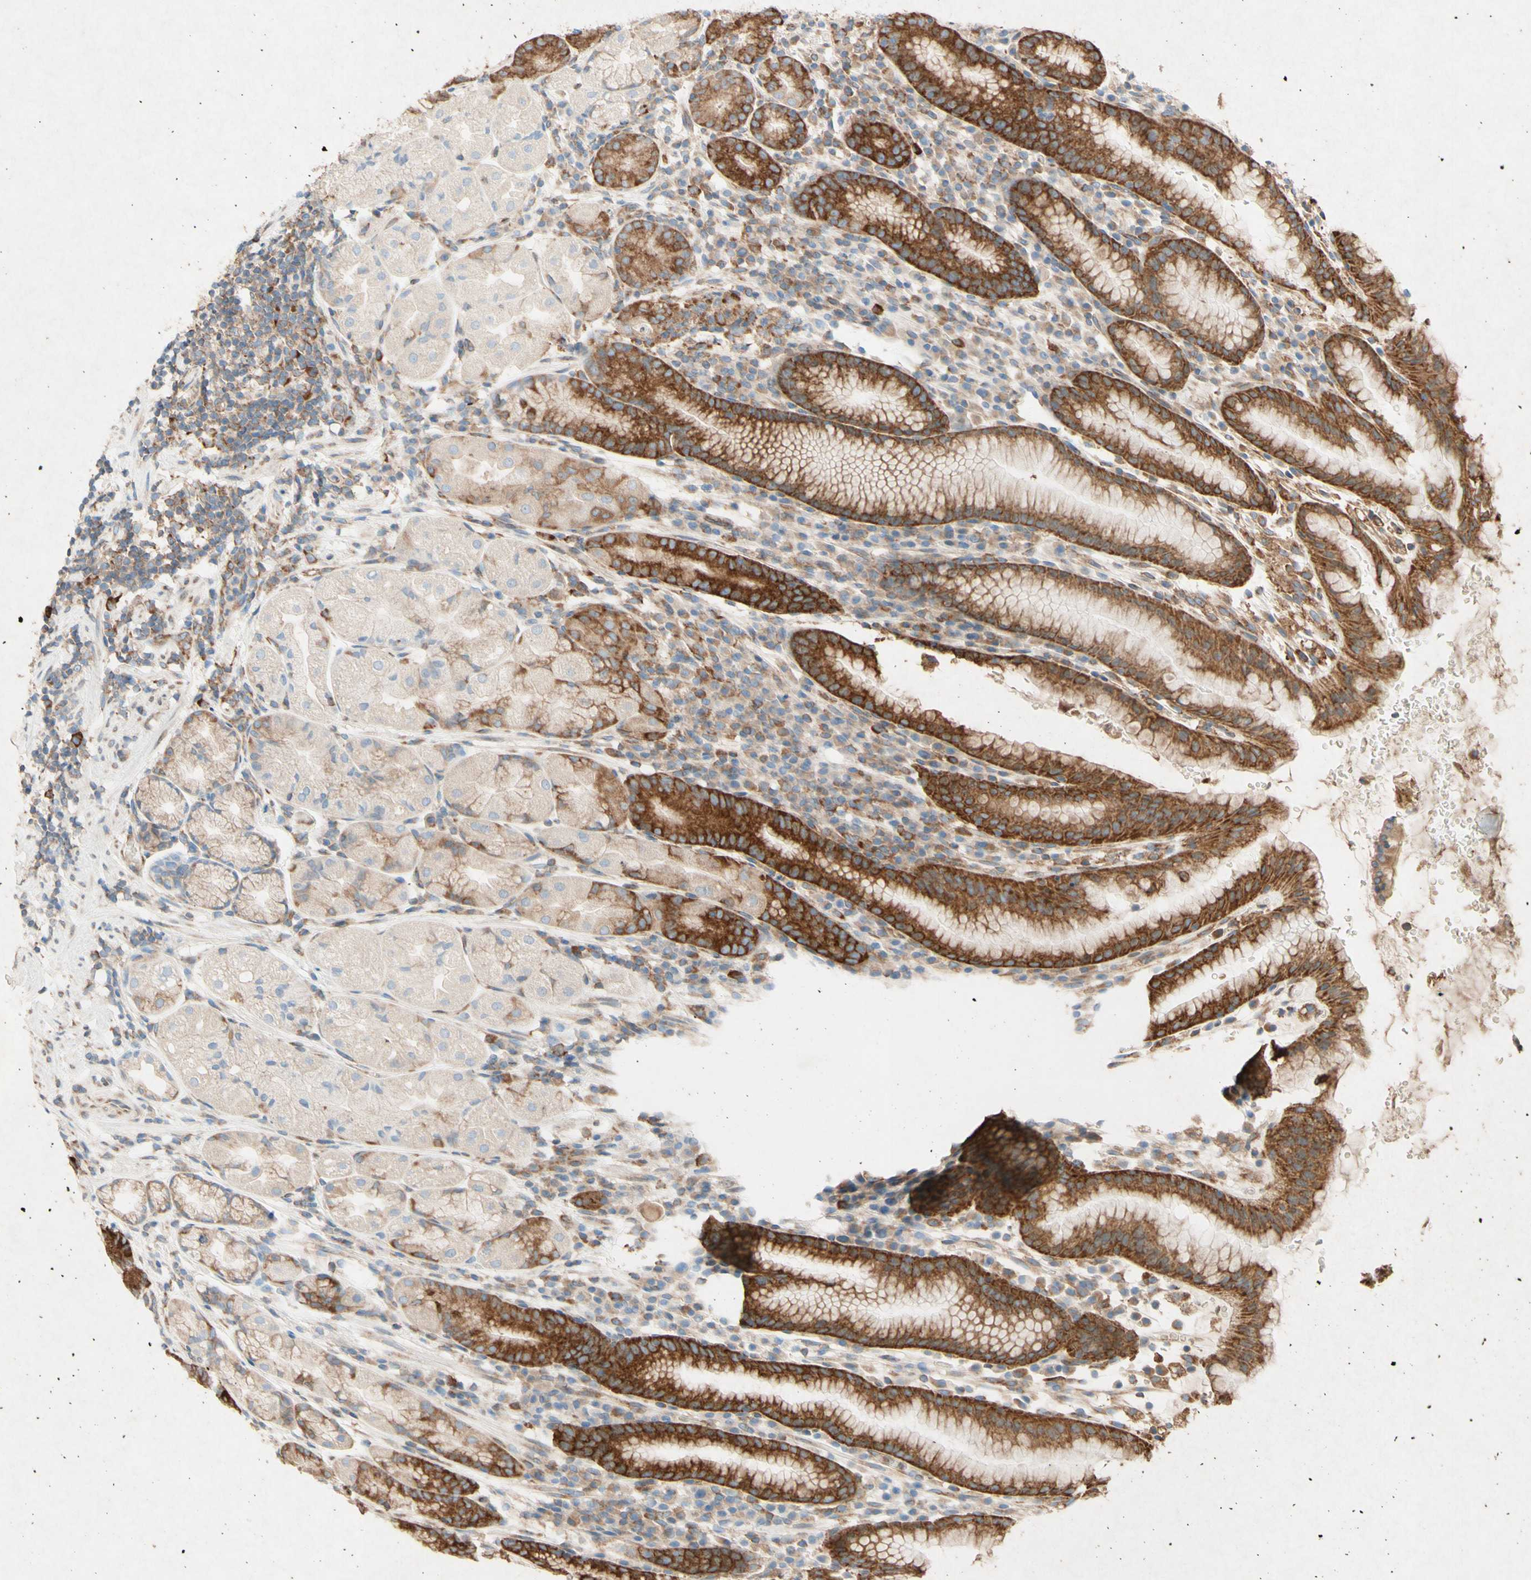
{"staining": {"intensity": "strong", "quantity": "25%-75%", "location": "cytoplasmic/membranous"}, "tissue": "stomach", "cell_type": "Glandular cells", "image_type": "normal", "snomed": [{"axis": "morphology", "description": "Normal tissue, NOS"}, {"axis": "topography", "description": "Stomach, lower"}], "caption": "Immunohistochemical staining of benign human stomach exhibits 25%-75% levels of strong cytoplasmic/membranous protein staining in approximately 25%-75% of glandular cells. The staining is performed using DAB (3,3'-diaminobenzidine) brown chromogen to label protein expression. The nuclei are counter-stained blue using hematoxylin.", "gene": "PABPC1", "patient": {"sex": "male", "age": 52}}